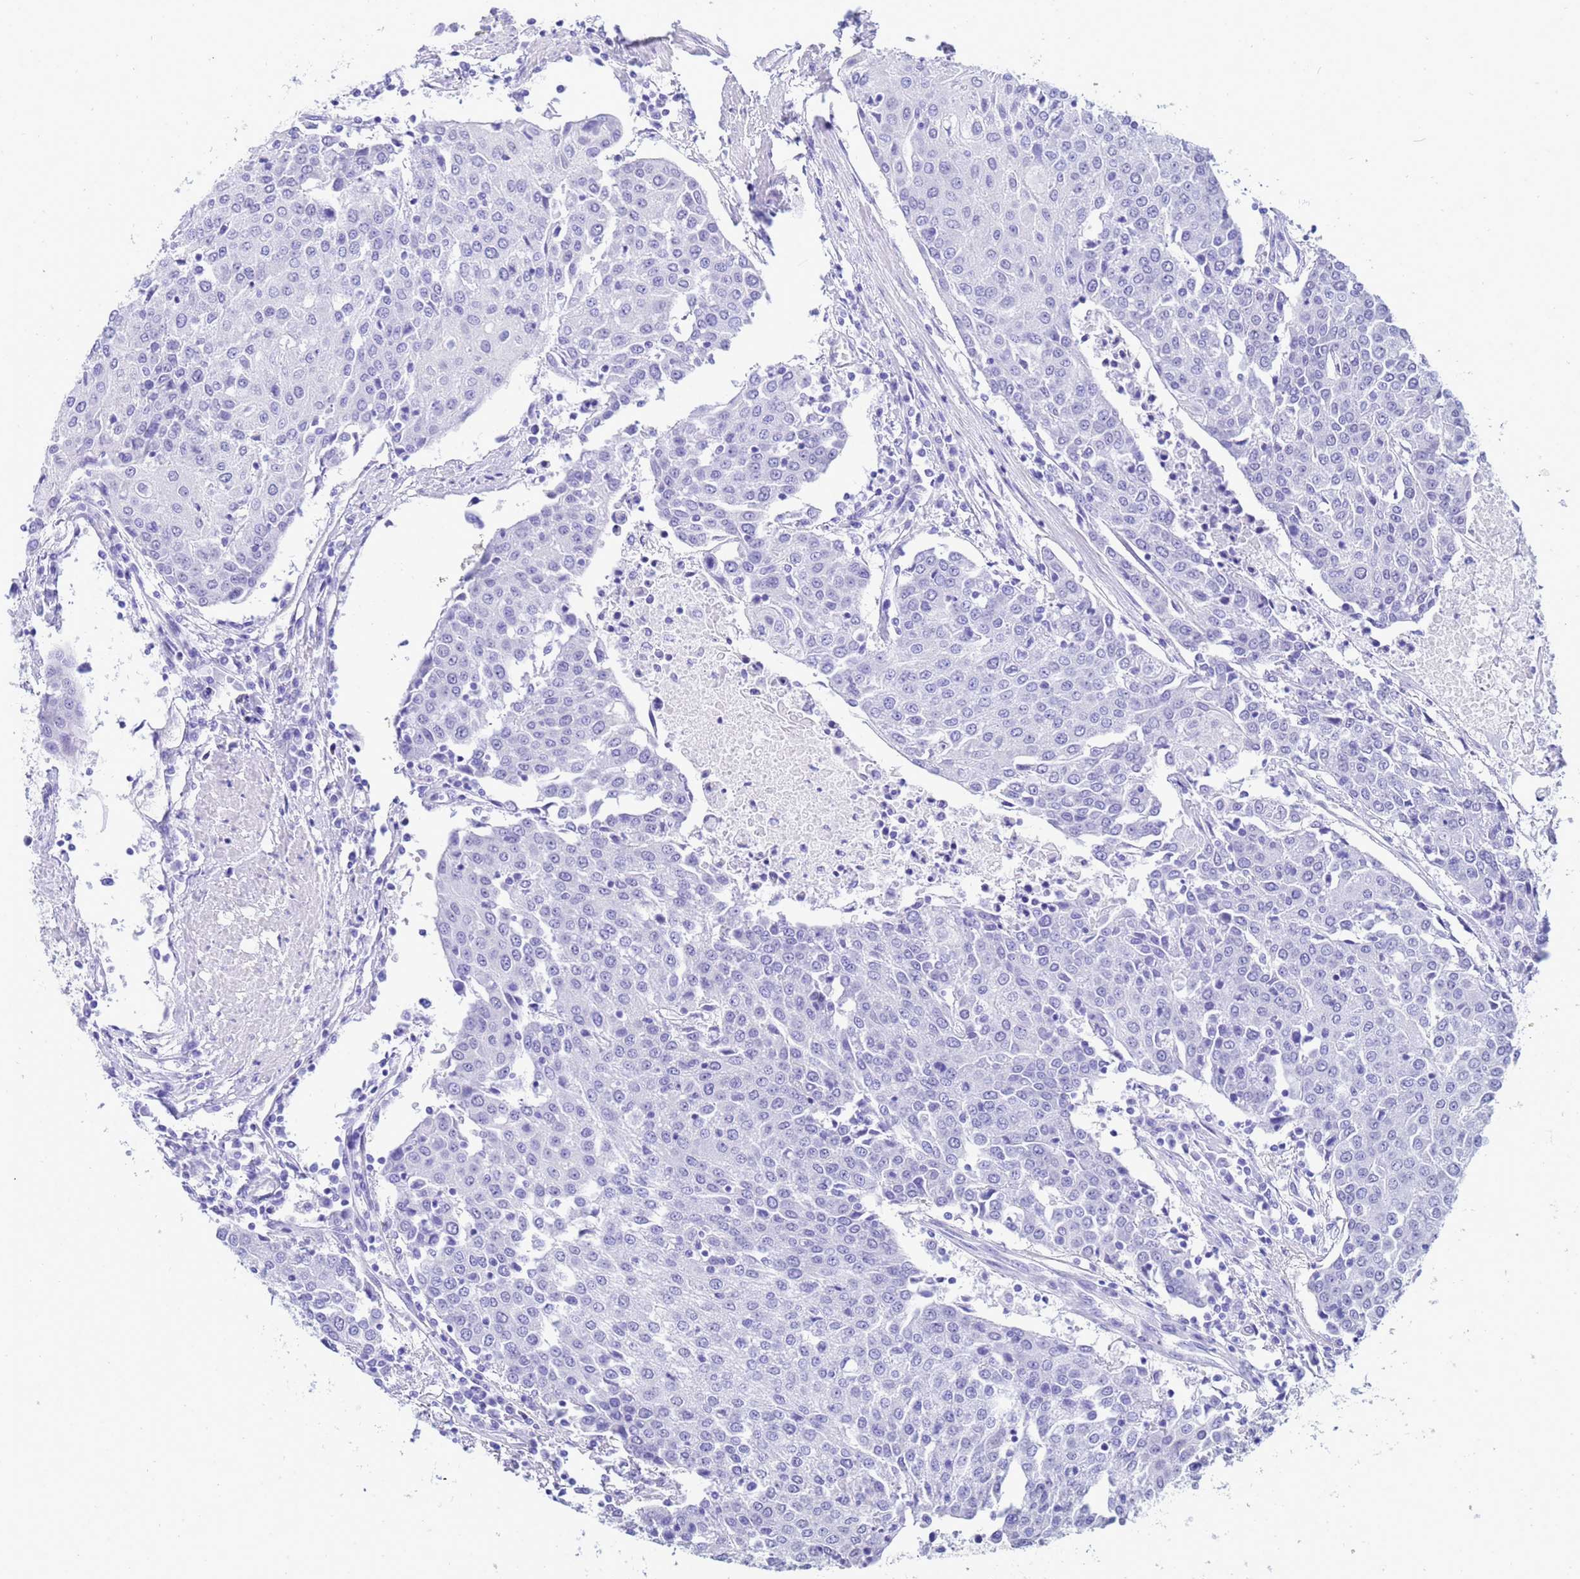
{"staining": {"intensity": "negative", "quantity": "none", "location": "none"}, "tissue": "urothelial cancer", "cell_type": "Tumor cells", "image_type": "cancer", "snomed": [{"axis": "morphology", "description": "Urothelial carcinoma, High grade"}, {"axis": "topography", "description": "Urinary bladder"}], "caption": "IHC image of human urothelial carcinoma (high-grade) stained for a protein (brown), which exhibits no staining in tumor cells.", "gene": "TRIP6", "patient": {"sex": "female", "age": 85}}